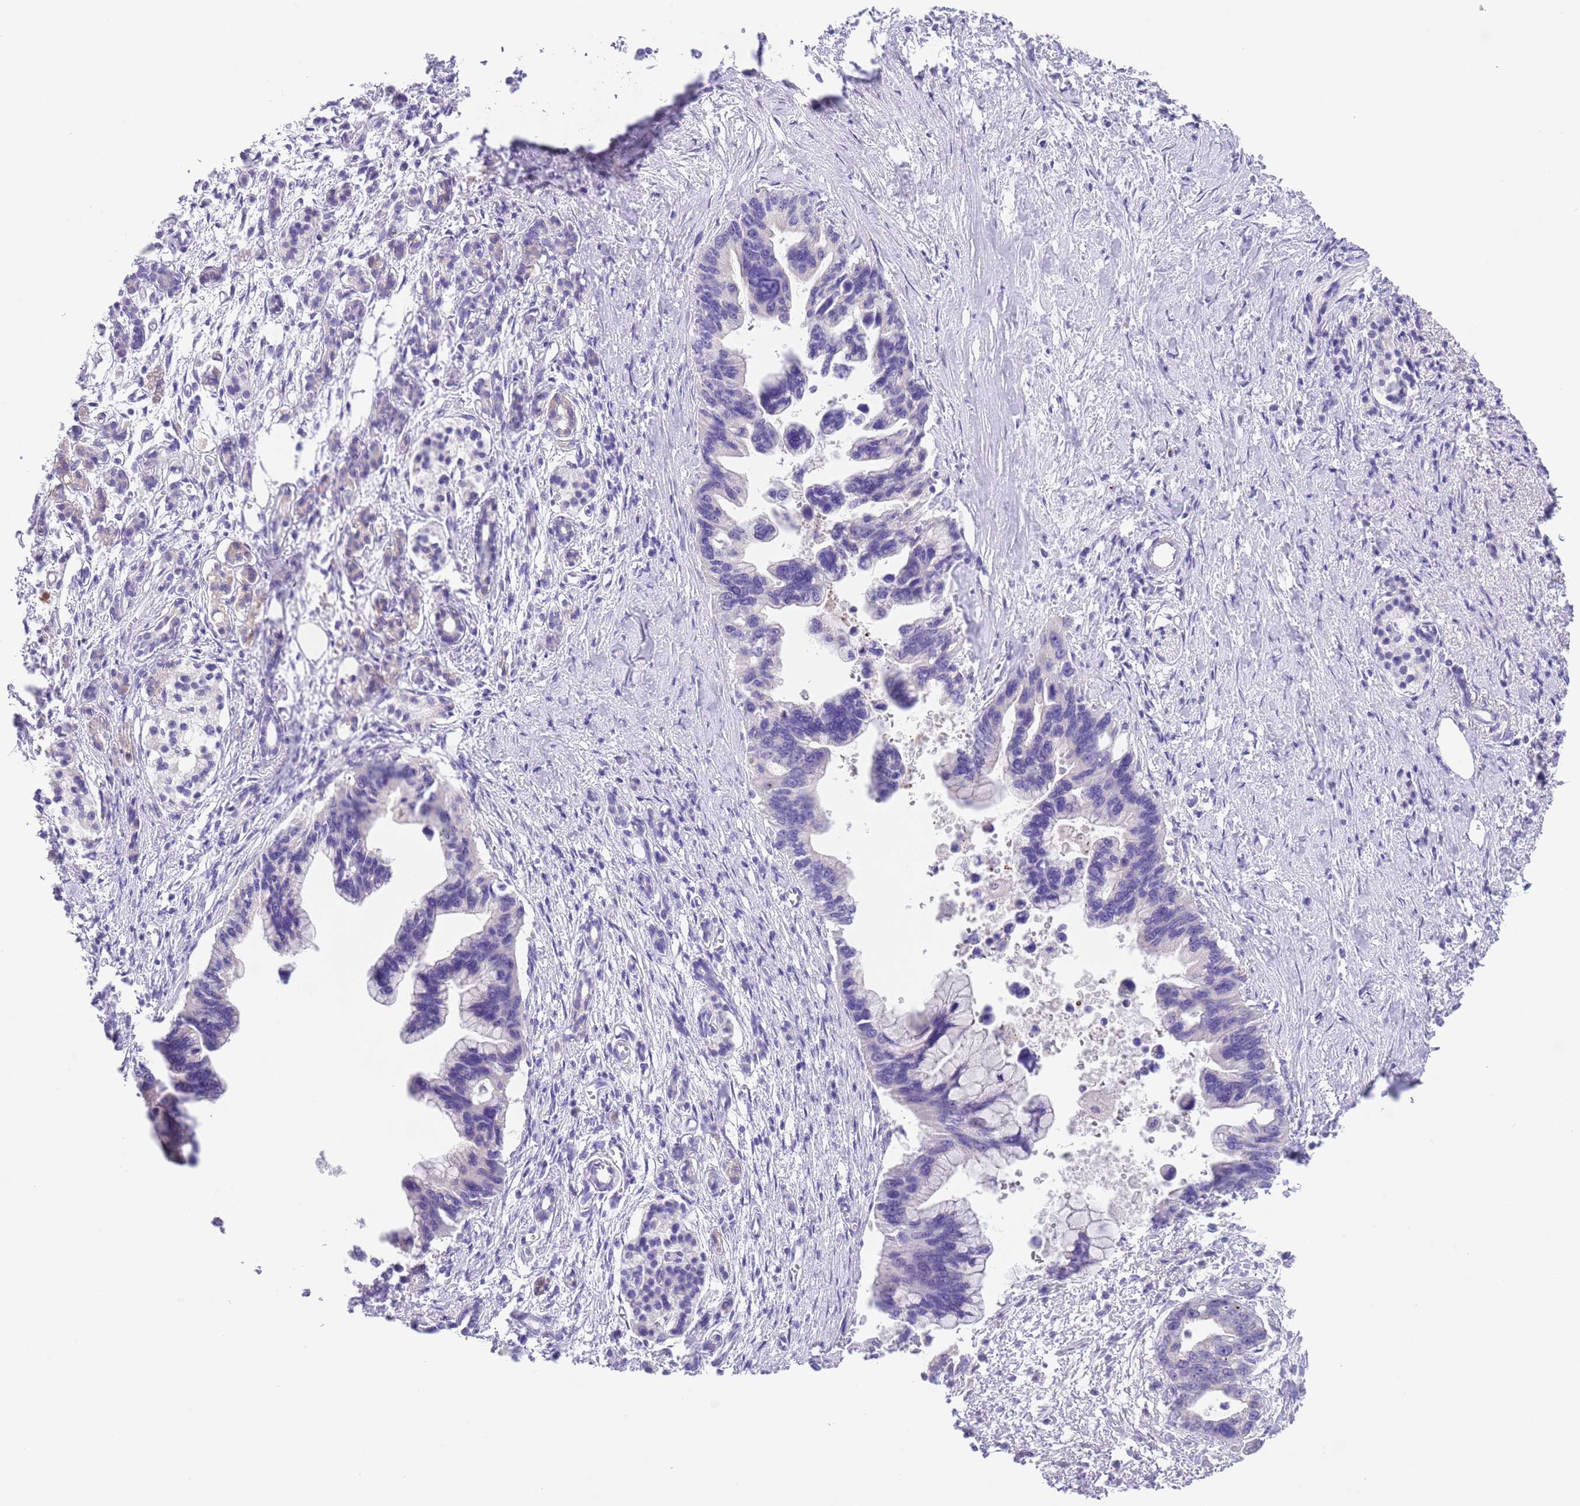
{"staining": {"intensity": "negative", "quantity": "none", "location": "none"}, "tissue": "pancreatic cancer", "cell_type": "Tumor cells", "image_type": "cancer", "snomed": [{"axis": "morphology", "description": "Adenocarcinoma, NOS"}, {"axis": "topography", "description": "Pancreas"}], "caption": "Immunohistochemistry of human pancreatic cancer reveals no staining in tumor cells.", "gene": "SPIRE2", "patient": {"sex": "female", "age": 83}}